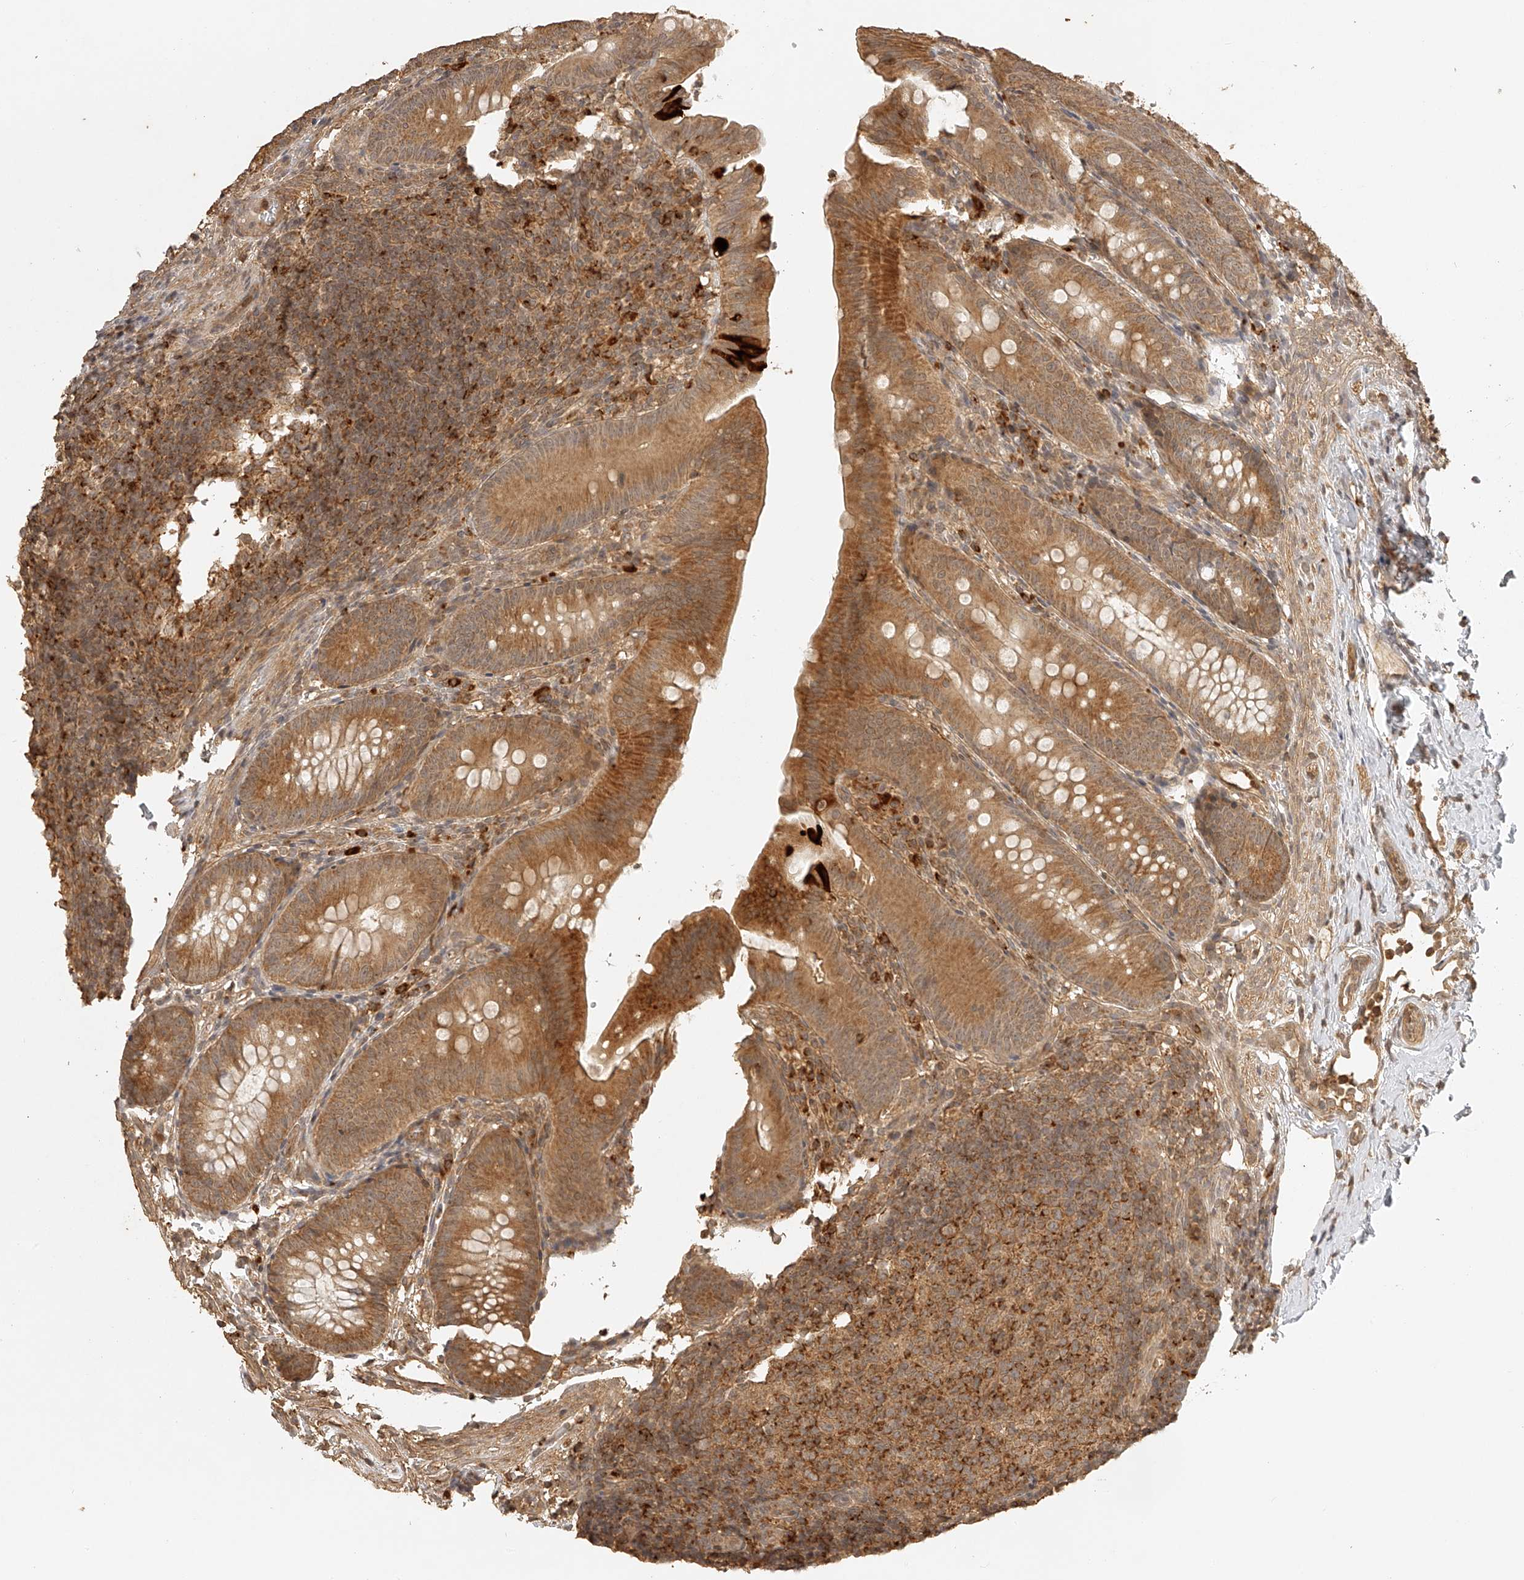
{"staining": {"intensity": "moderate", "quantity": ">75%", "location": "cytoplasmic/membranous"}, "tissue": "appendix", "cell_type": "Glandular cells", "image_type": "normal", "snomed": [{"axis": "morphology", "description": "Normal tissue, NOS"}, {"axis": "topography", "description": "Appendix"}], "caption": "Moderate cytoplasmic/membranous expression for a protein is present in about >75% of glandular cells of benign appendix using immunohistochemistry.", "gene": "BCL2L11", "patient": {"sex": "male", "age": 1}}